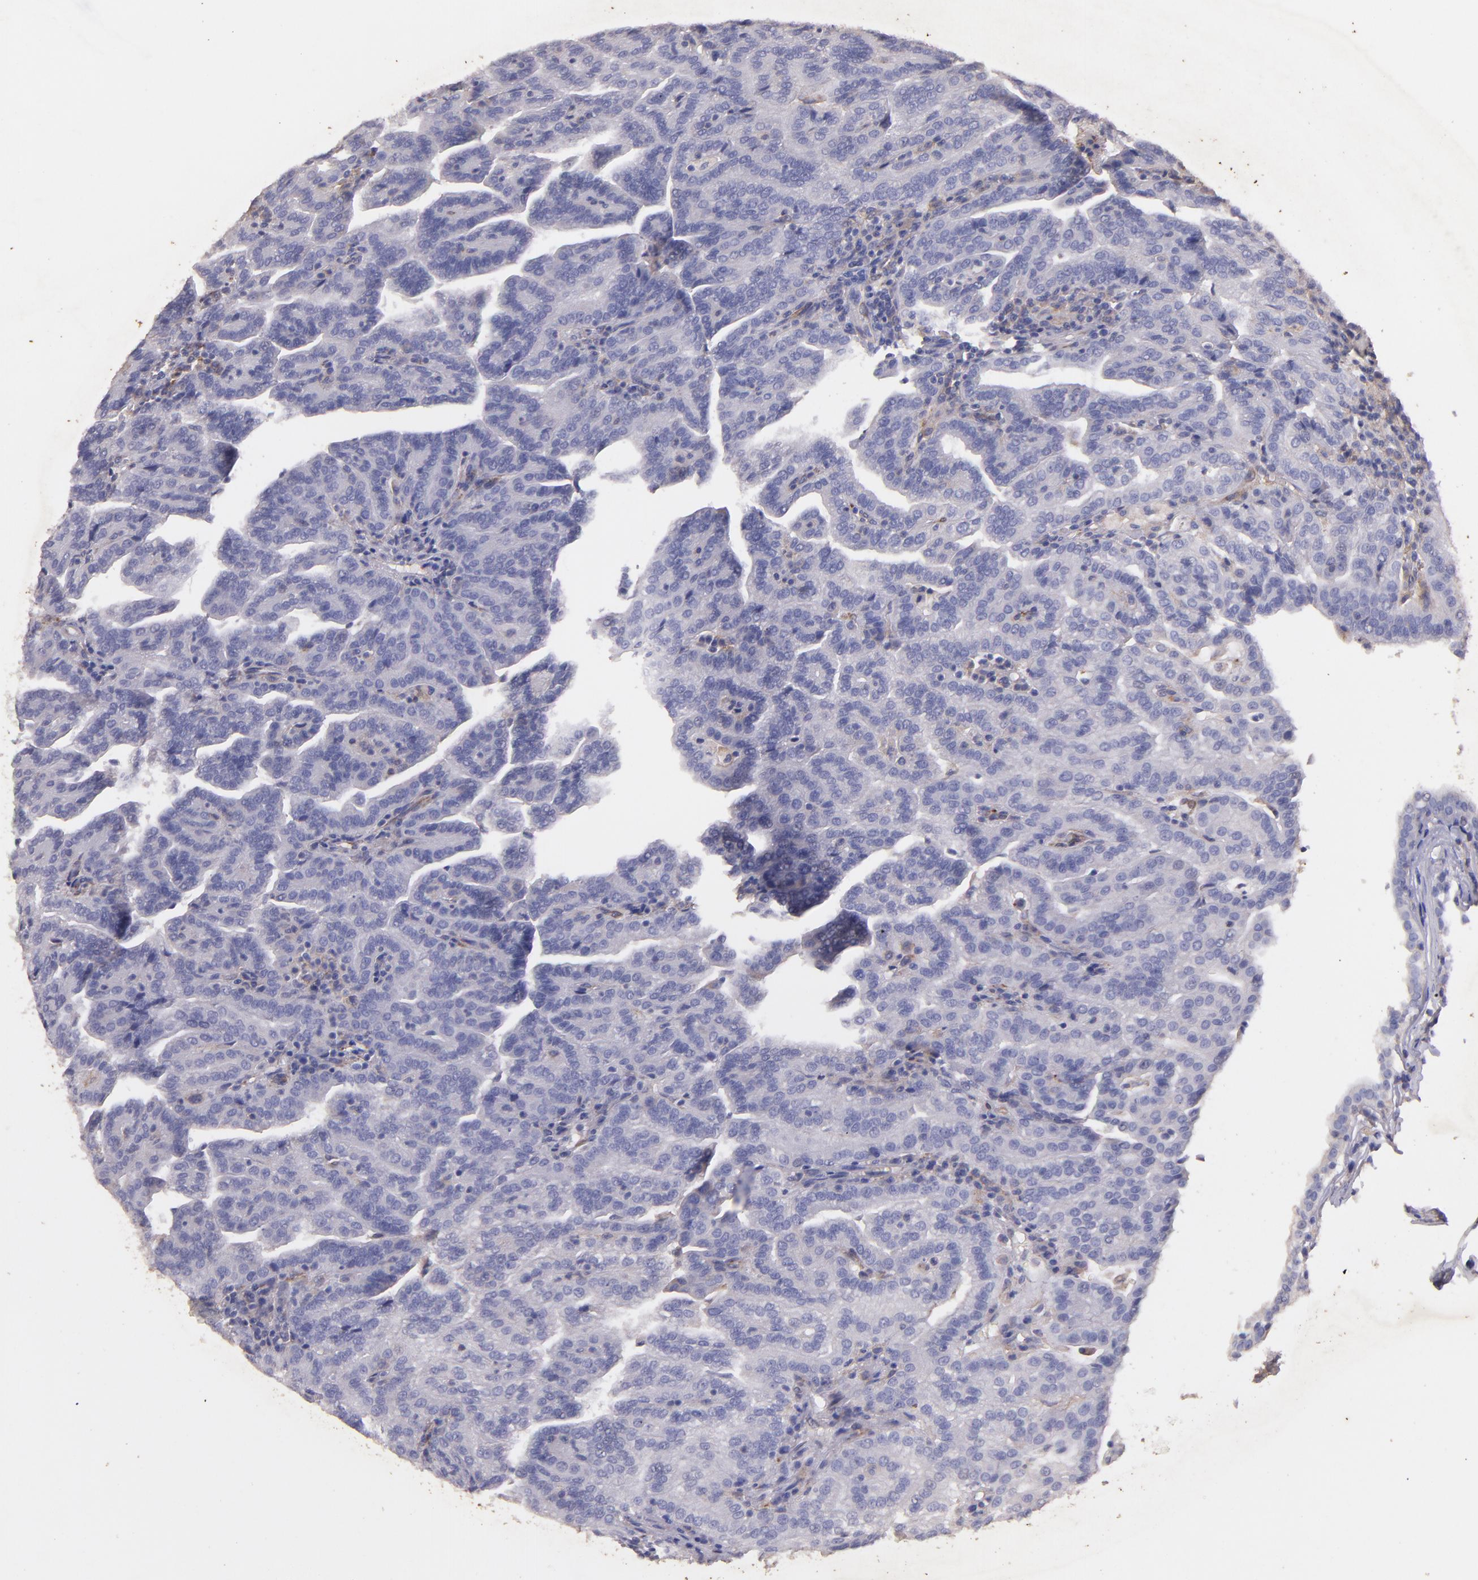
{"staining": {"intensity": "negative", "quantity": "none", "location": "none"}, "tissue": "renal cancer", "cell_type": "Tumor cells", "image_type": "cancer", "snomed": [{"axis": "morphology", "description": "Adenocarcinoma, NOS"}, {"axis": "topography", "description": "Kidney"}], "caption": "Immunohistochemistry photomicrograph of human adenocarcinoma (renal) stained for a protein (brown), which displays no staining in tumor cells.", "gene": "RET", "patient": {"sex": "male", "age": 61}}